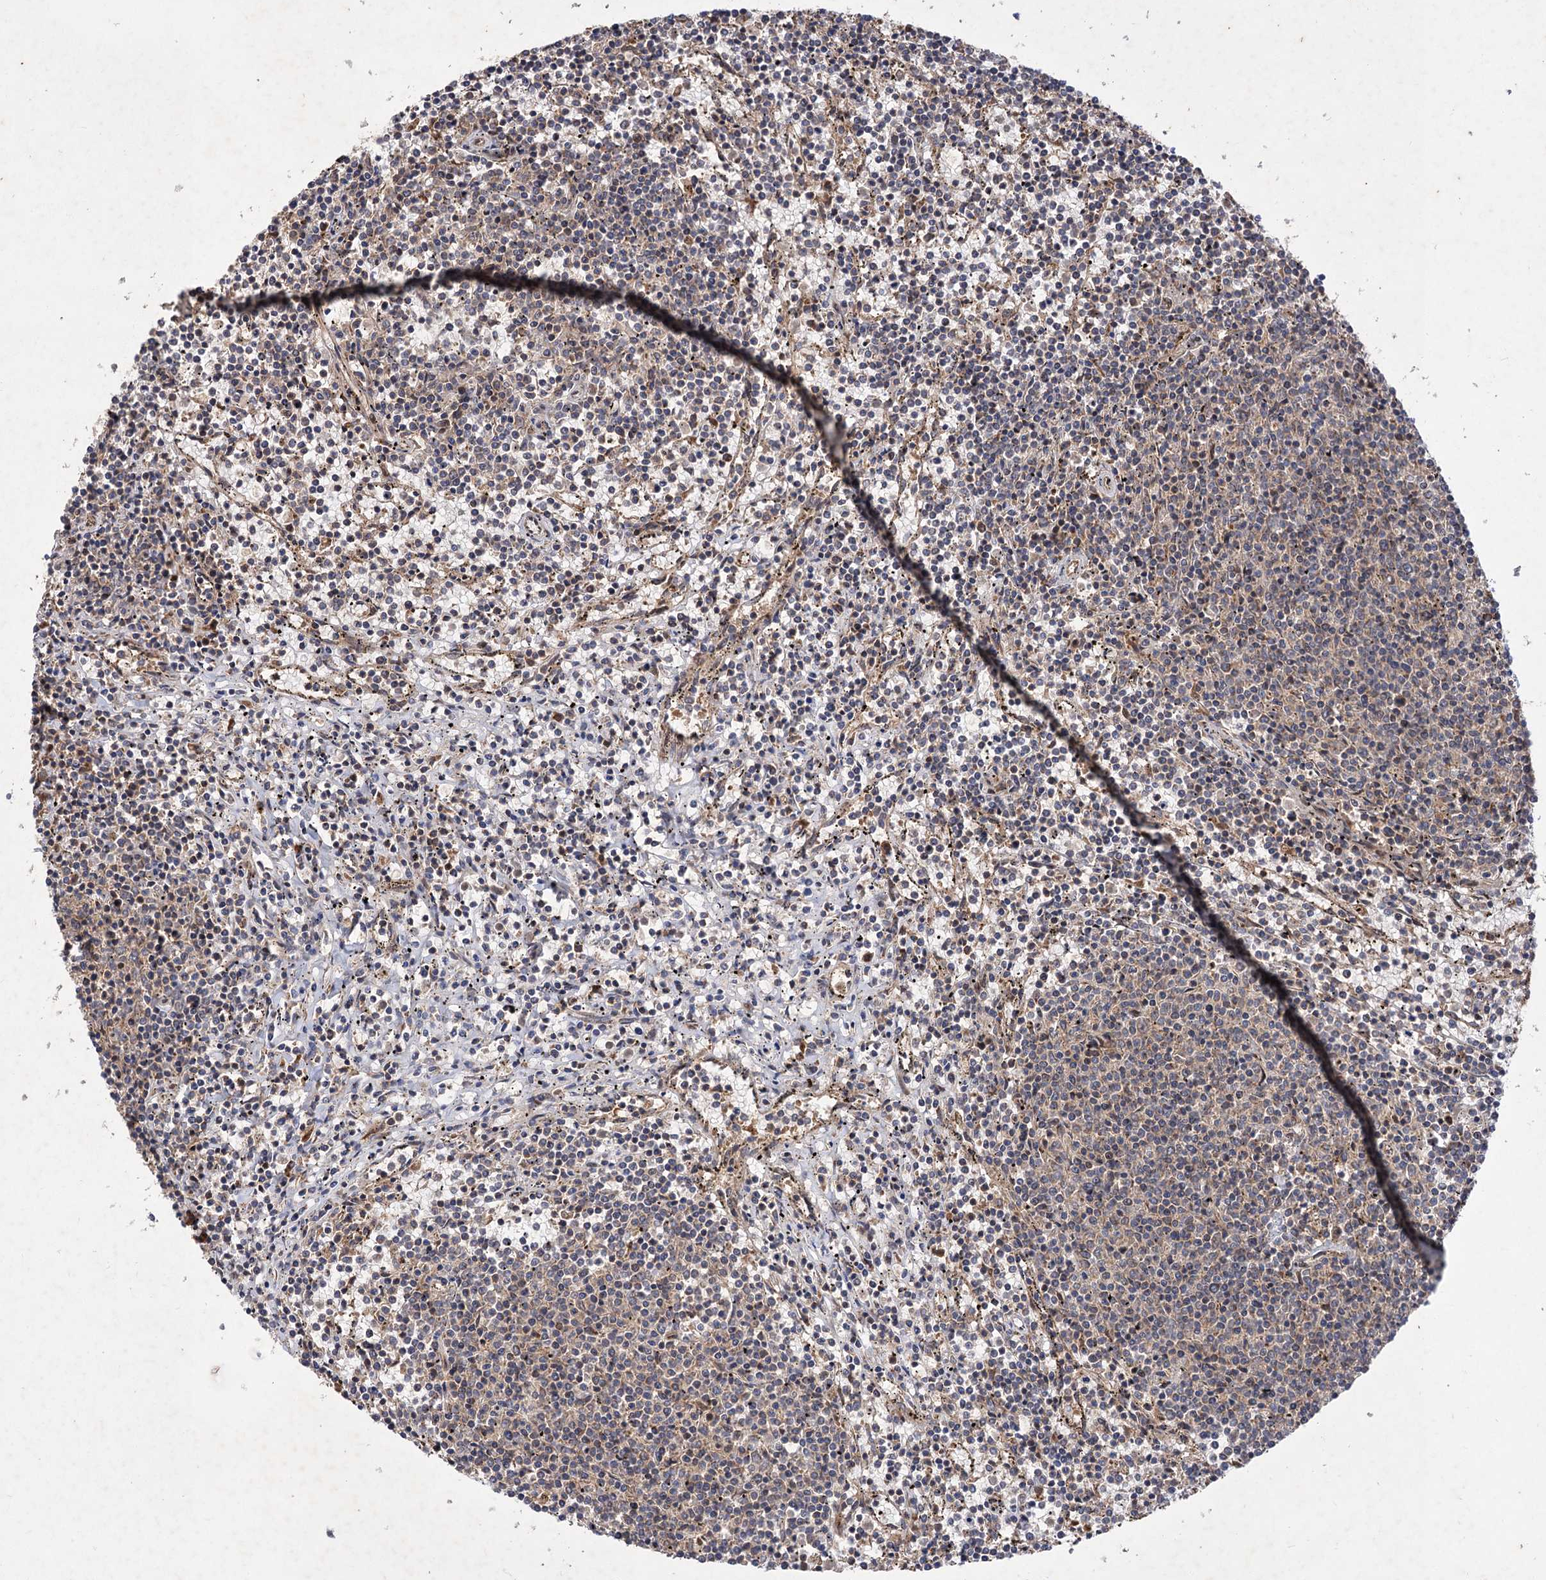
{"staining": {"intensity": "negative", "quantity": "none", "location": "none"}, "tissue": "lymphoma", "cell_type": "Tumor cells", "image_type": "cancer", "snomed": [{"axis": "morphology", "description": "Malignant lymphoma, non-Hodgkin's type, Low grade"}, {"axis": "topography", "description": "Spleen"}], "caption": "Histopathology image shows no protein positivity in tumor cells of lymphoma tissue.", "gene": "FBXW8", "patient": {"sex": "female", "age": 50}}